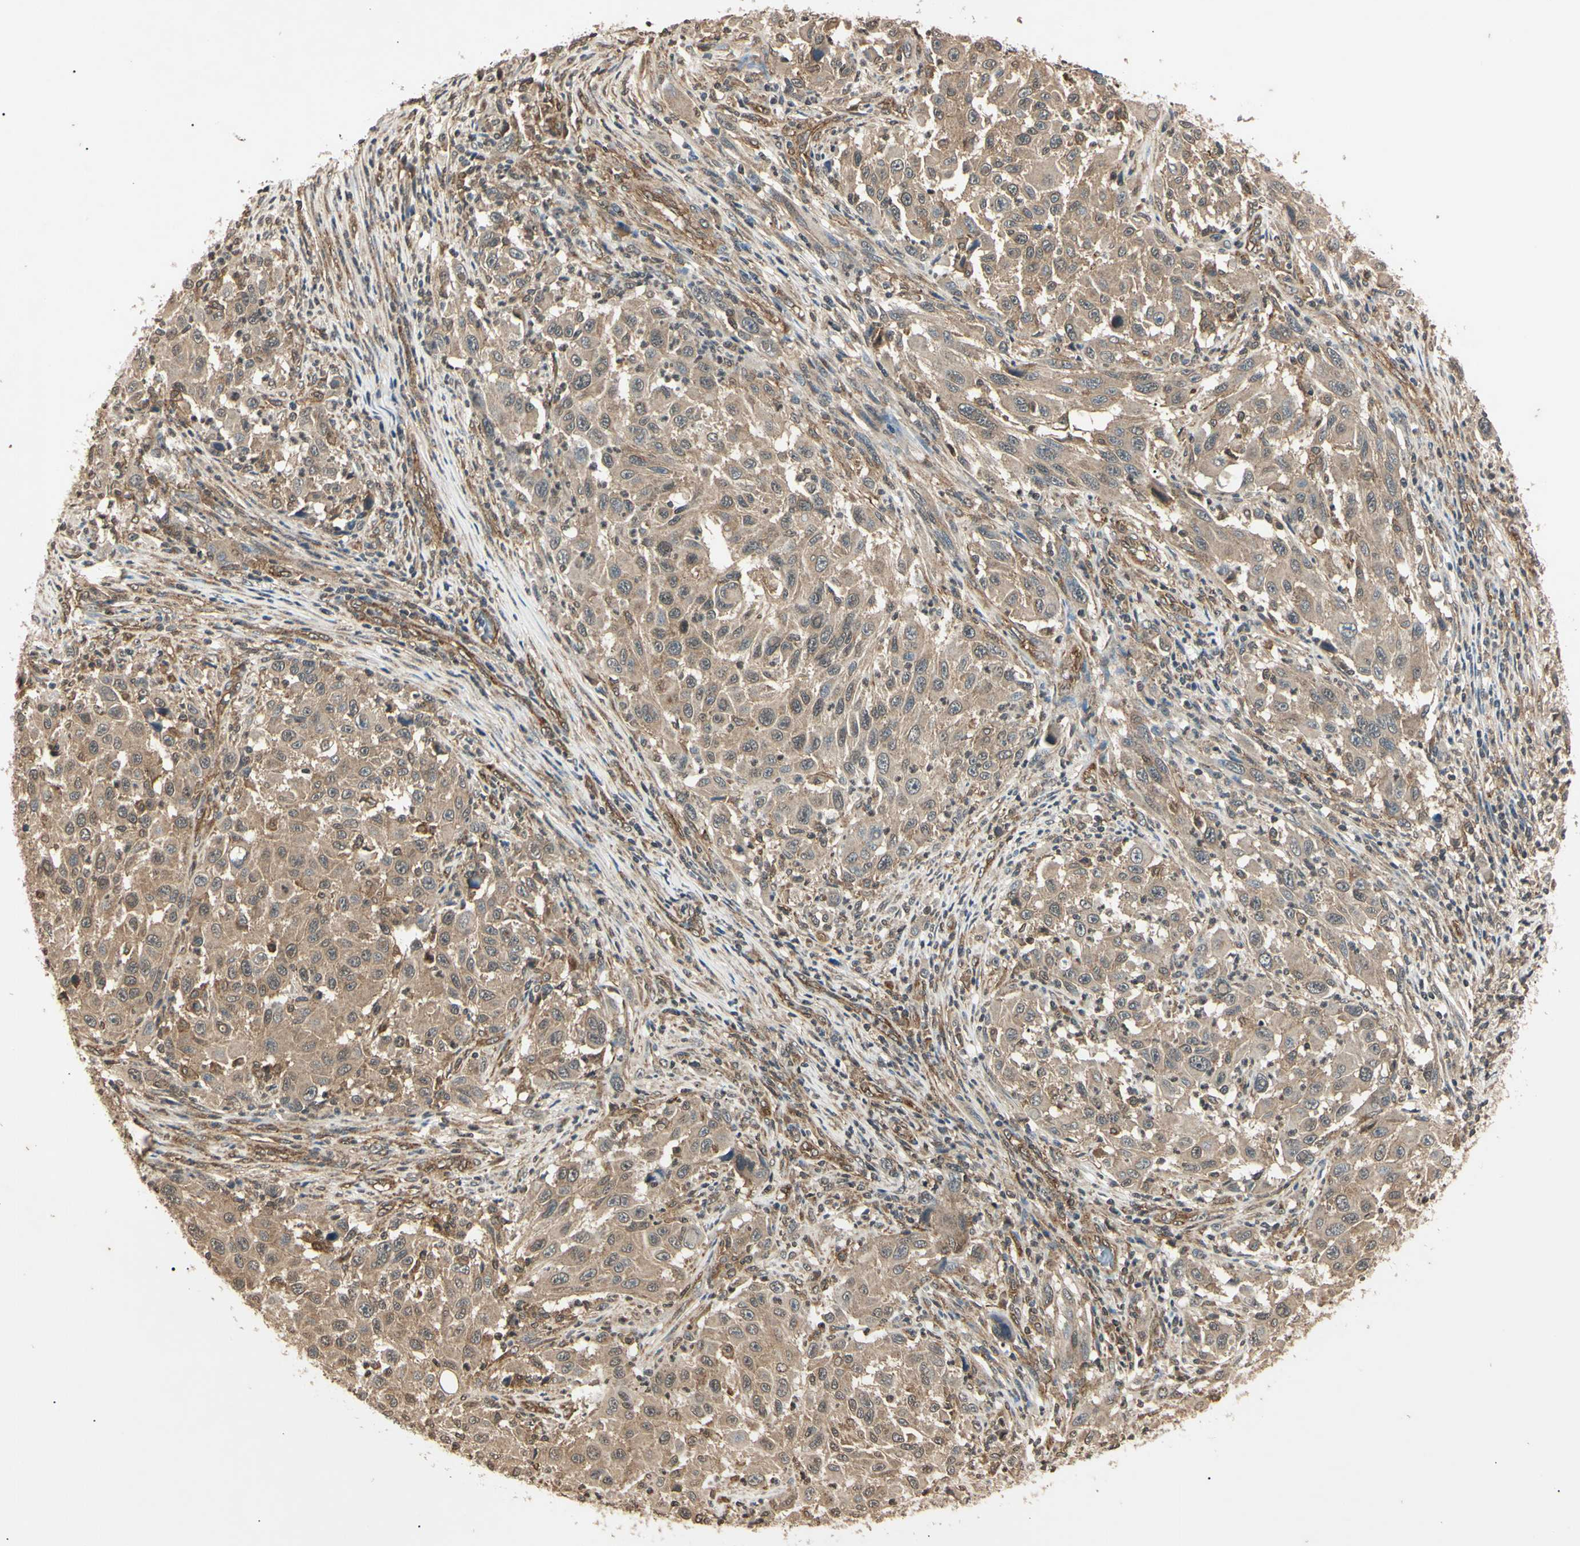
{"staining": {"intensity": "moderate", "quantity": ">75%", "location": "cytoplasmic/membranous"}, "tissue": "melanoma", "cell_type": "Tumor cells", "image_type": "cancer", "snomed": [{"axis": "morphology", "description": "Malignant melanoma, Metastatic site"}, {"axis": "topography", "description": "Lymph node"}], "caption": "Moderate cytoplasmic/membranous protein expression is appreciated in about >75% of tumor cells in malignant melanoma (metastatic site).", "gene": "EPN1", "patient": {"sex": "male", "age": 61}}